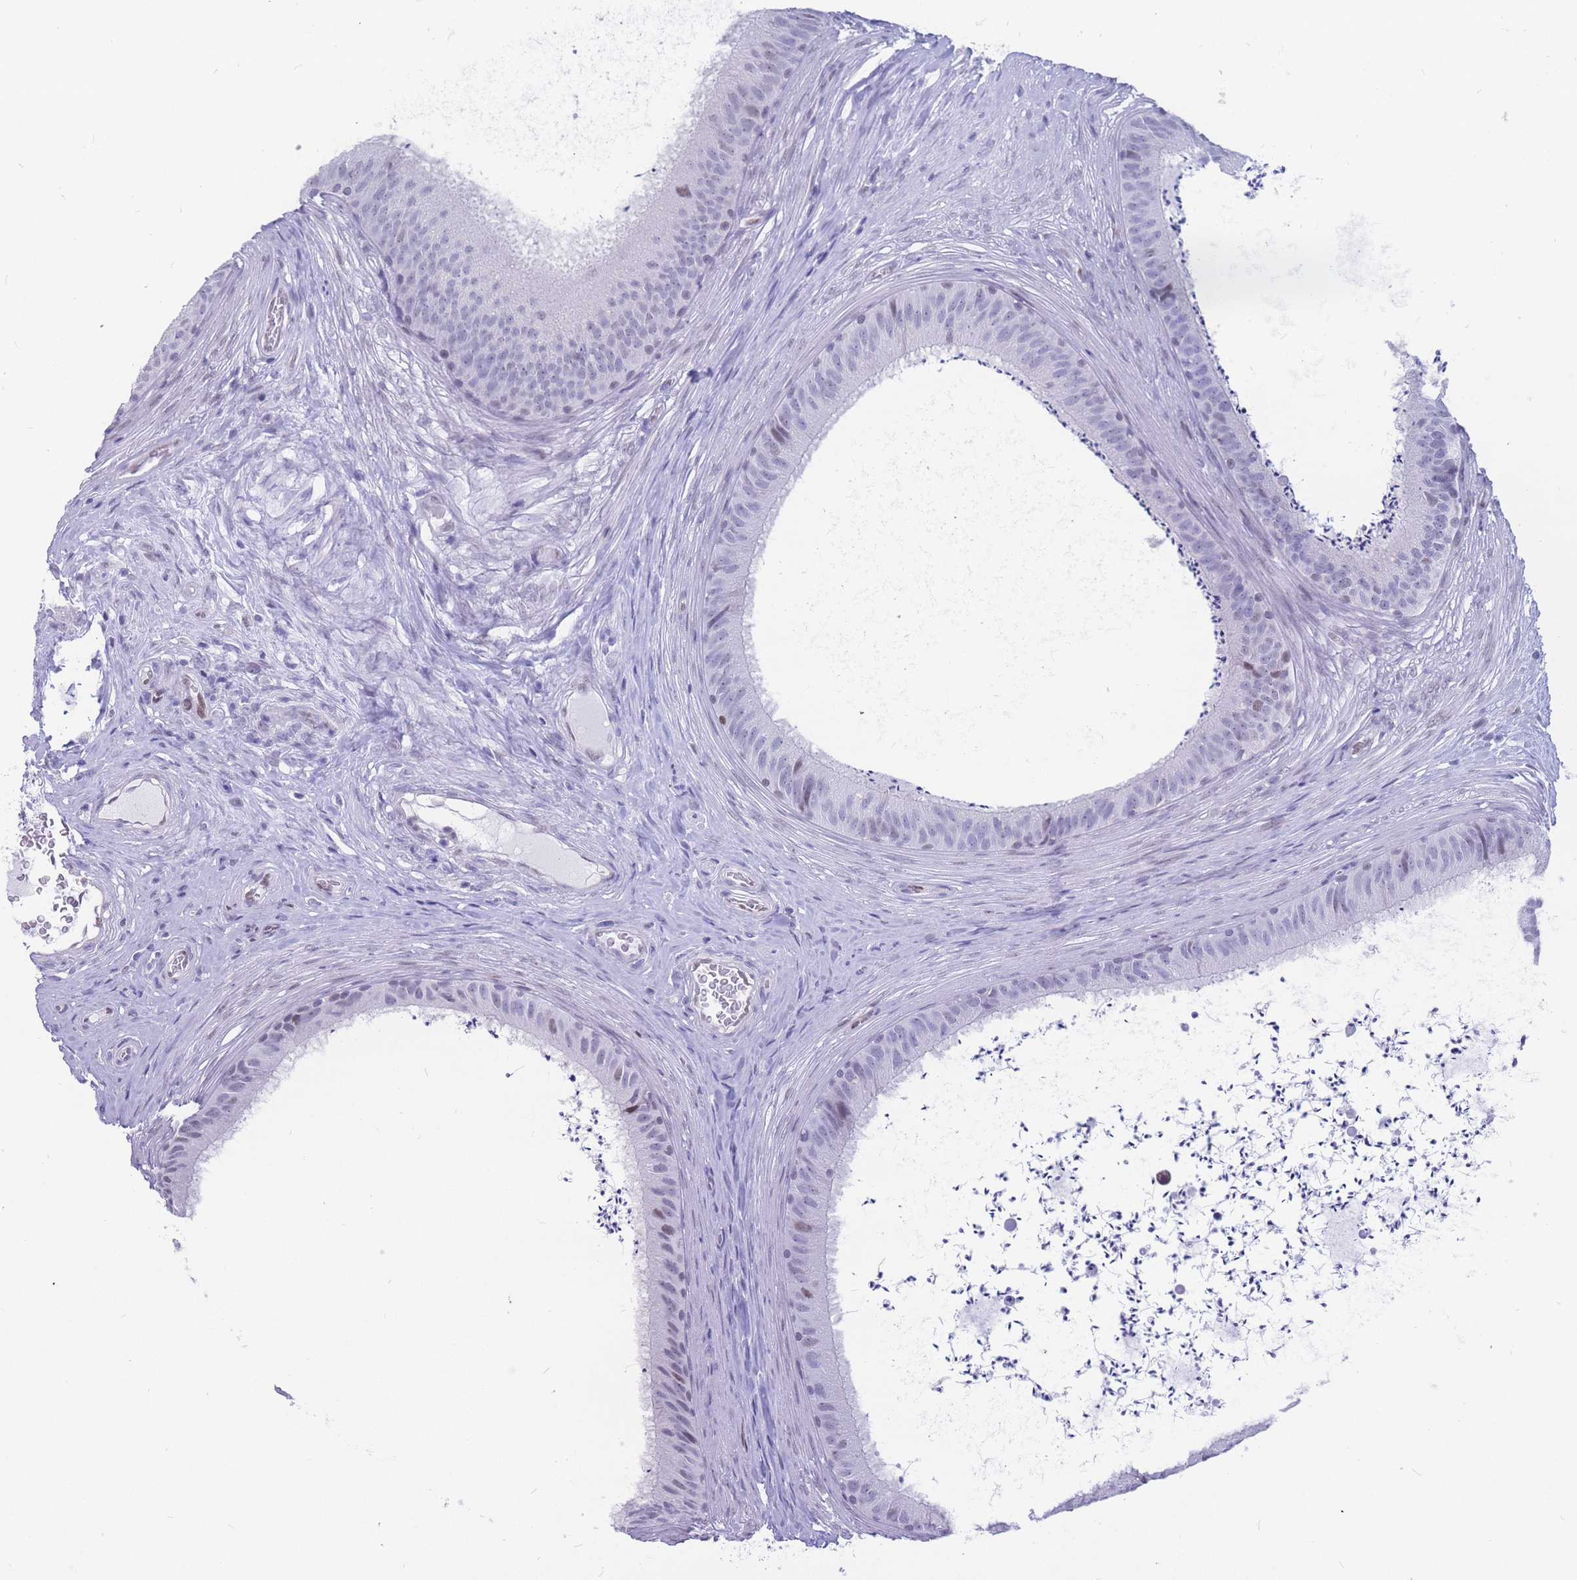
{"staining": {"intensity": "weak", "quantity": "<25%", "location": "nuclear"}, "tissue": "epididymis", "cell_type": "Glandular cells", "image_type": "normal", "snomed": [{"axis": "morphology", "description": "Normal tissue, NOS"}, {"axis": "topography", "description": "Testis"}, {"axis": "topography", "description": "Epididymis"}], "caption": "DAB immunohistochemical staining of benign human epididymis demonstrates no significant positivity in glandular cells.", "gene": "NASP", "patient": {"sex": "male", "age": 41}}